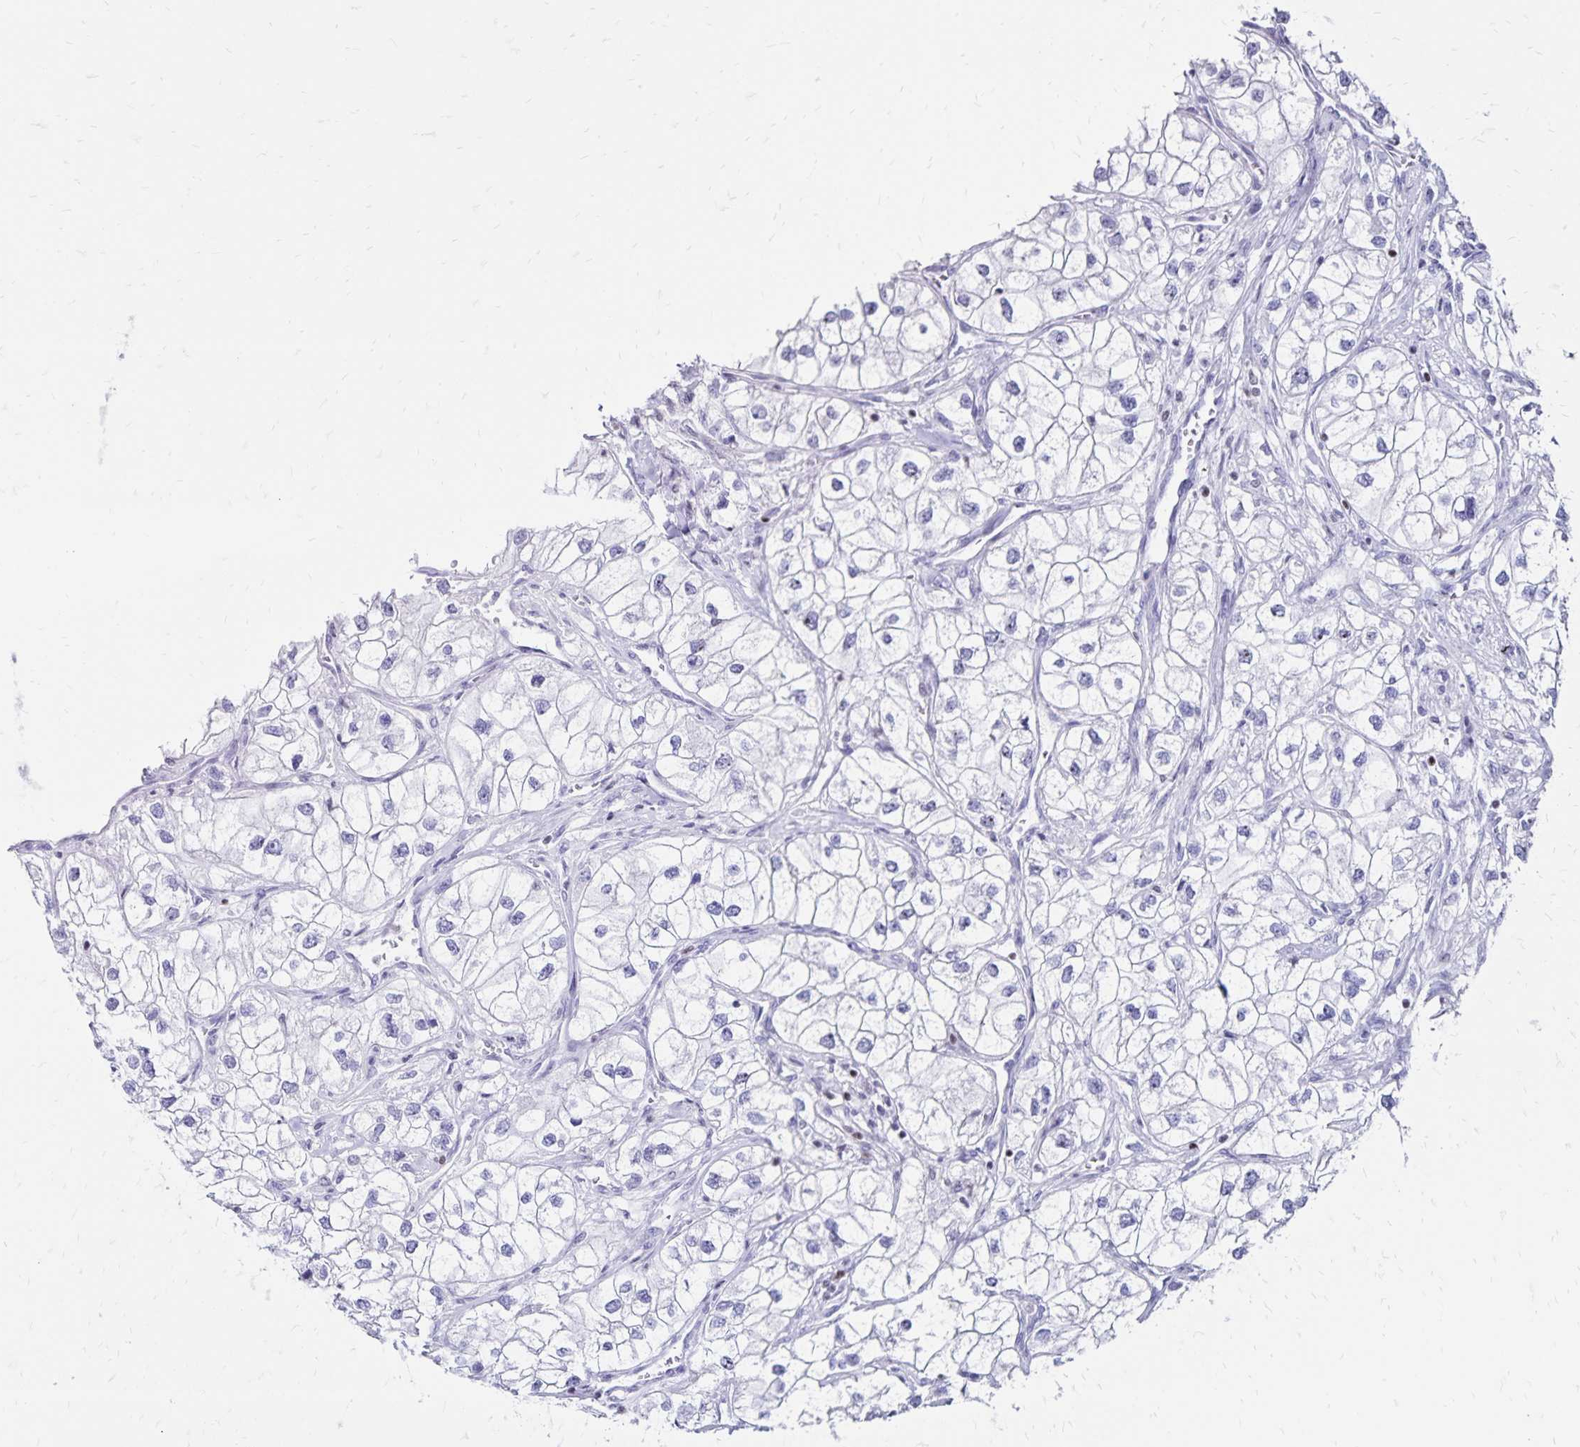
{"staining": {"intensity": "negative", "quantity": "none", "location": "none"}, "tissue": "renal cancer", "cell_type": "Tumor cells", "image_type": "cancer", "snomed": [{"axis": "morphology", "description": "Adenocarcinoma, NOS"}, {"axis": "topography", "description": "Kidney"}], "caption": "This micrograph is of adenocarcinoma (renal) stained with immunohistochemistry to label a protein in brown with the nuclei are counter-stained blue. There is no positivity in tumor cells. (DAB immunohistochemistry (IHC) visualized using brightfield microscopy, high magnification).", "gene": "IKZF1", "patient": {"sex": "male", "age": 59}}